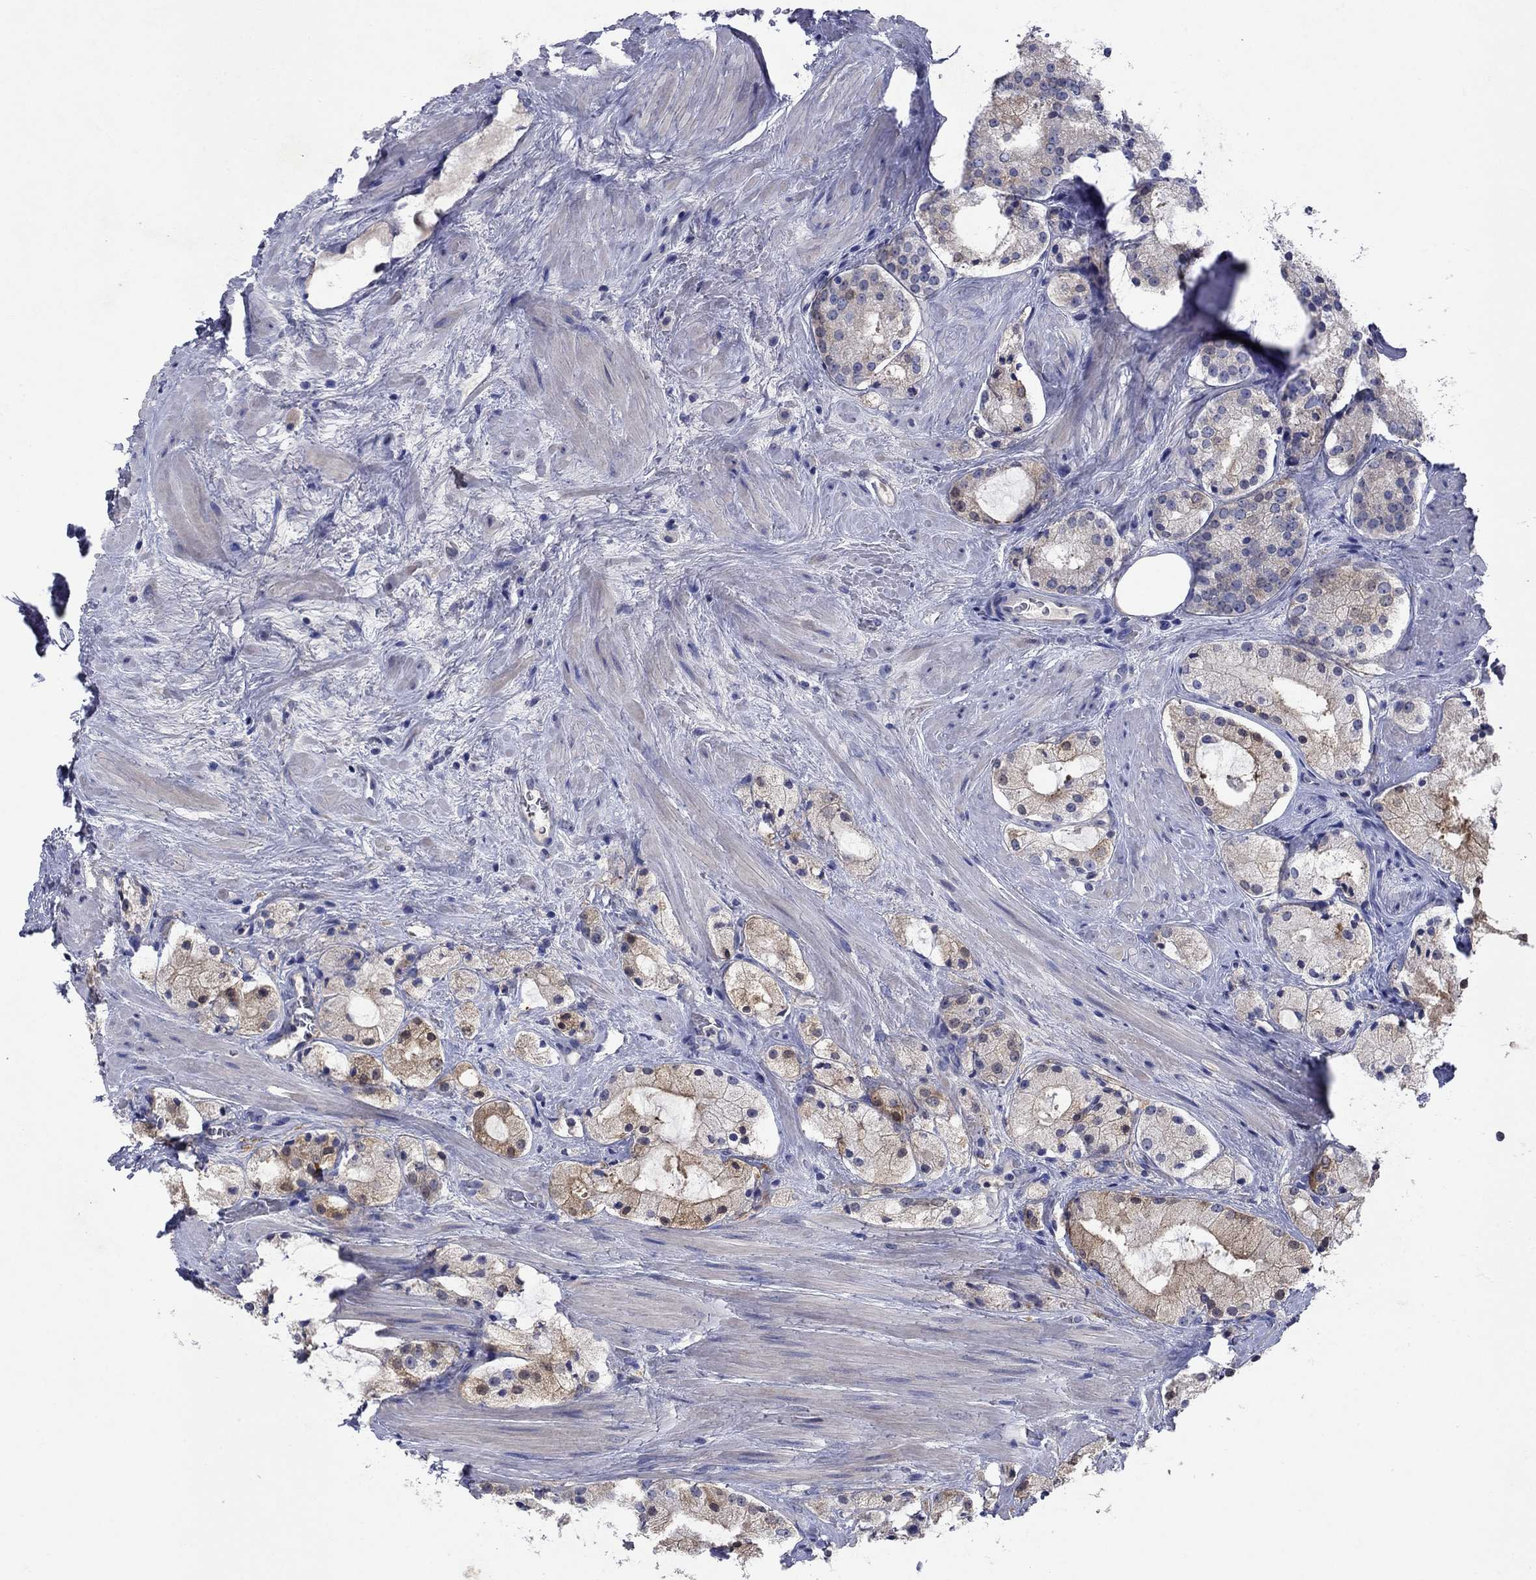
{"staining": {"intensity": "negative", "quantity": "none", "location": "none"}, "tissue": "prostate cancer", "cell_type": "Tumor cells", "image_type": "cancer", "snomed": [{"axis": "morphology", "description": "Adenocarcinoma, NOS"}, {"axis": "morphology", "description": "Adenocarcinoma, High grade"}, {"axis": "topography", "description": "Prostate"}], "caption": "High power microscopy histopathology image of an immunohistochemistry (IHC) photomicrograph of prostate cancer, revealing no significant positivity in tumor cells.", "gene": "SULT2B1", "patient": {"sex": "male", "age": 64}}